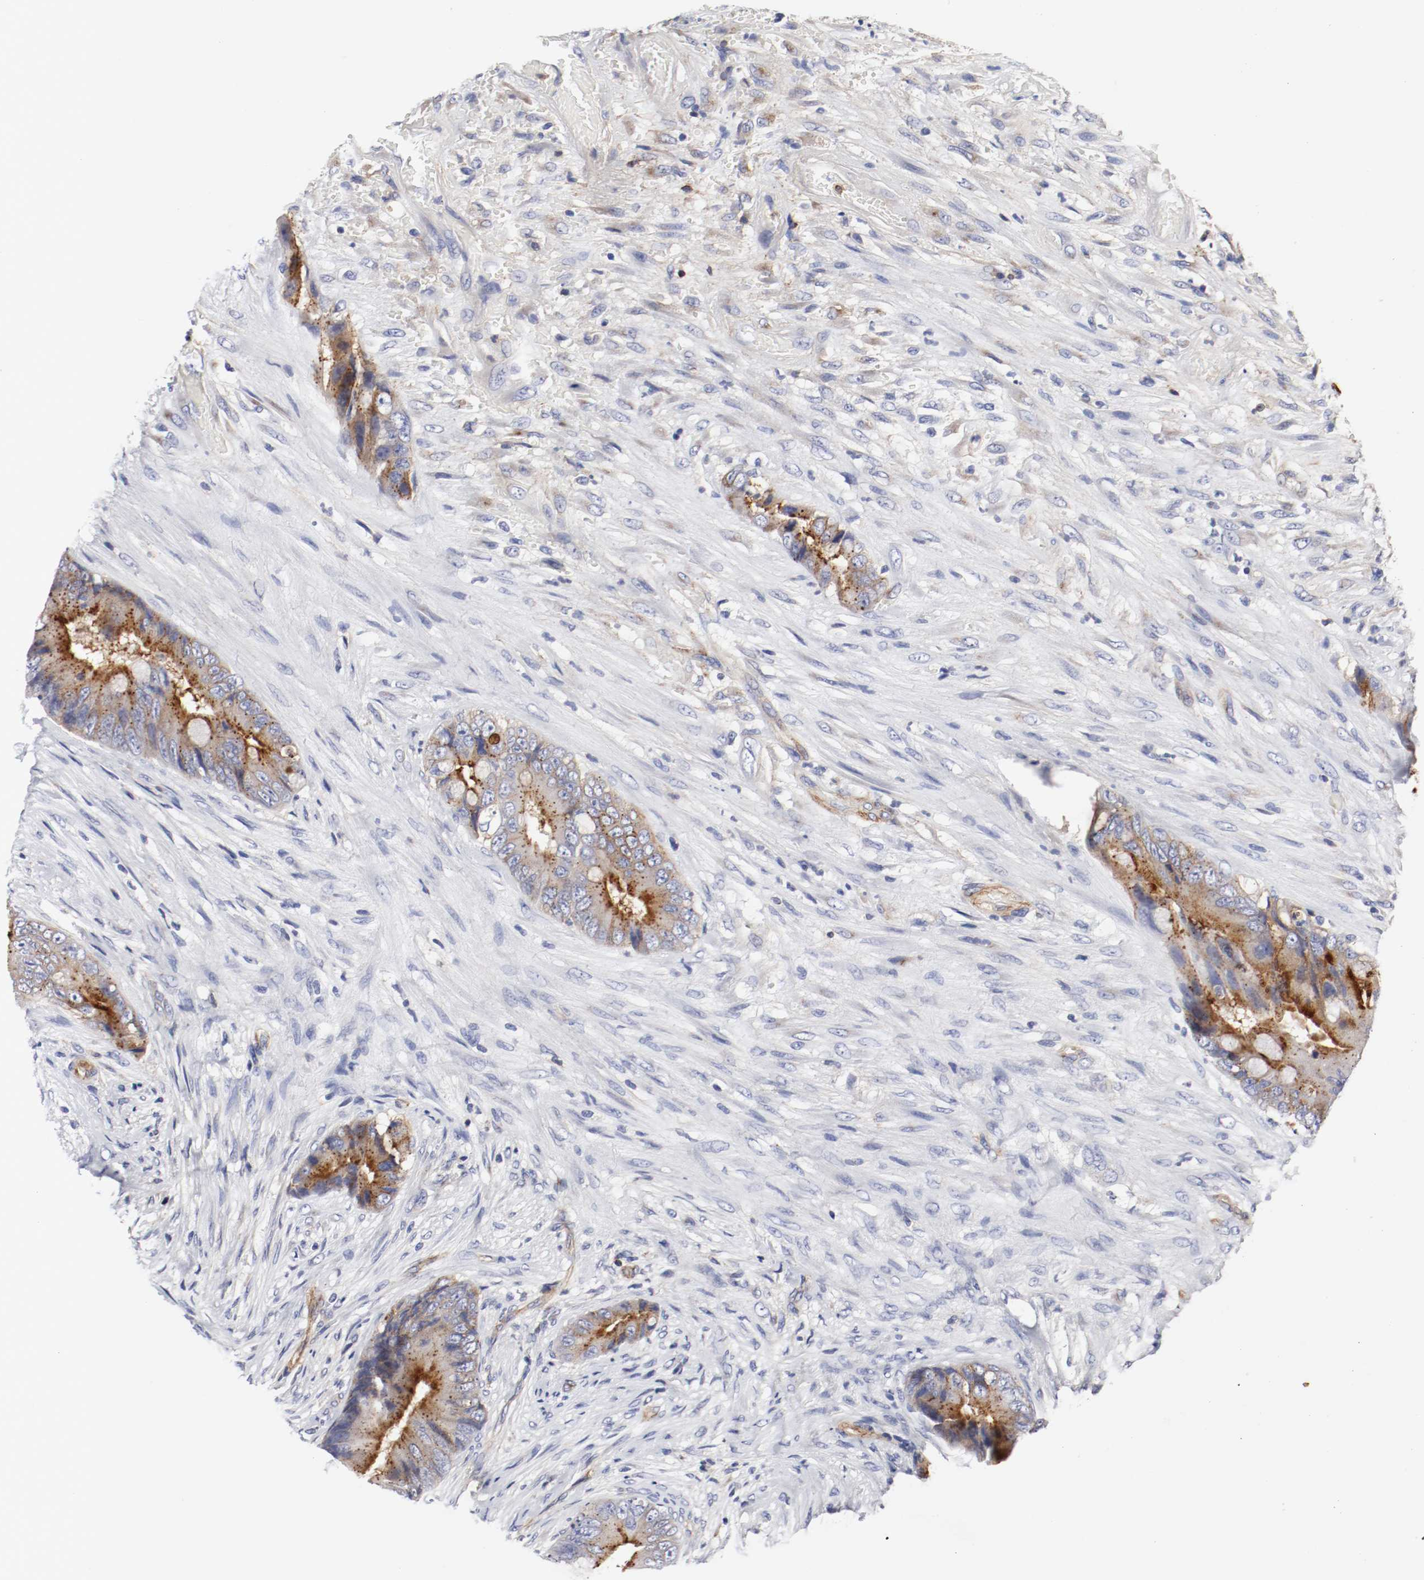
{"staining": {"intensity": "moderate", "quantity": "25%-75%", "location": "cytoplasmic/membranous"}, "tissue": "colorectal cancer", "cell_type": "Tumor cells", "image_type": "cancer", "snomed": [{"axis": "morphology", "description": "Adenocarcinoma, NOS"}, {"axis": "topography", "description": "Rectum"}], "caption": "Colorectal cancer tissue shows moderate cytoplasmic/membranous staining in about 25%-75% of tumor cells, visualized by immunohistochemistry. (IHC, brightfield microscopy, high magnification).", "gene": "IFITM1", "patient": {"sex": "female", "age": 77}}